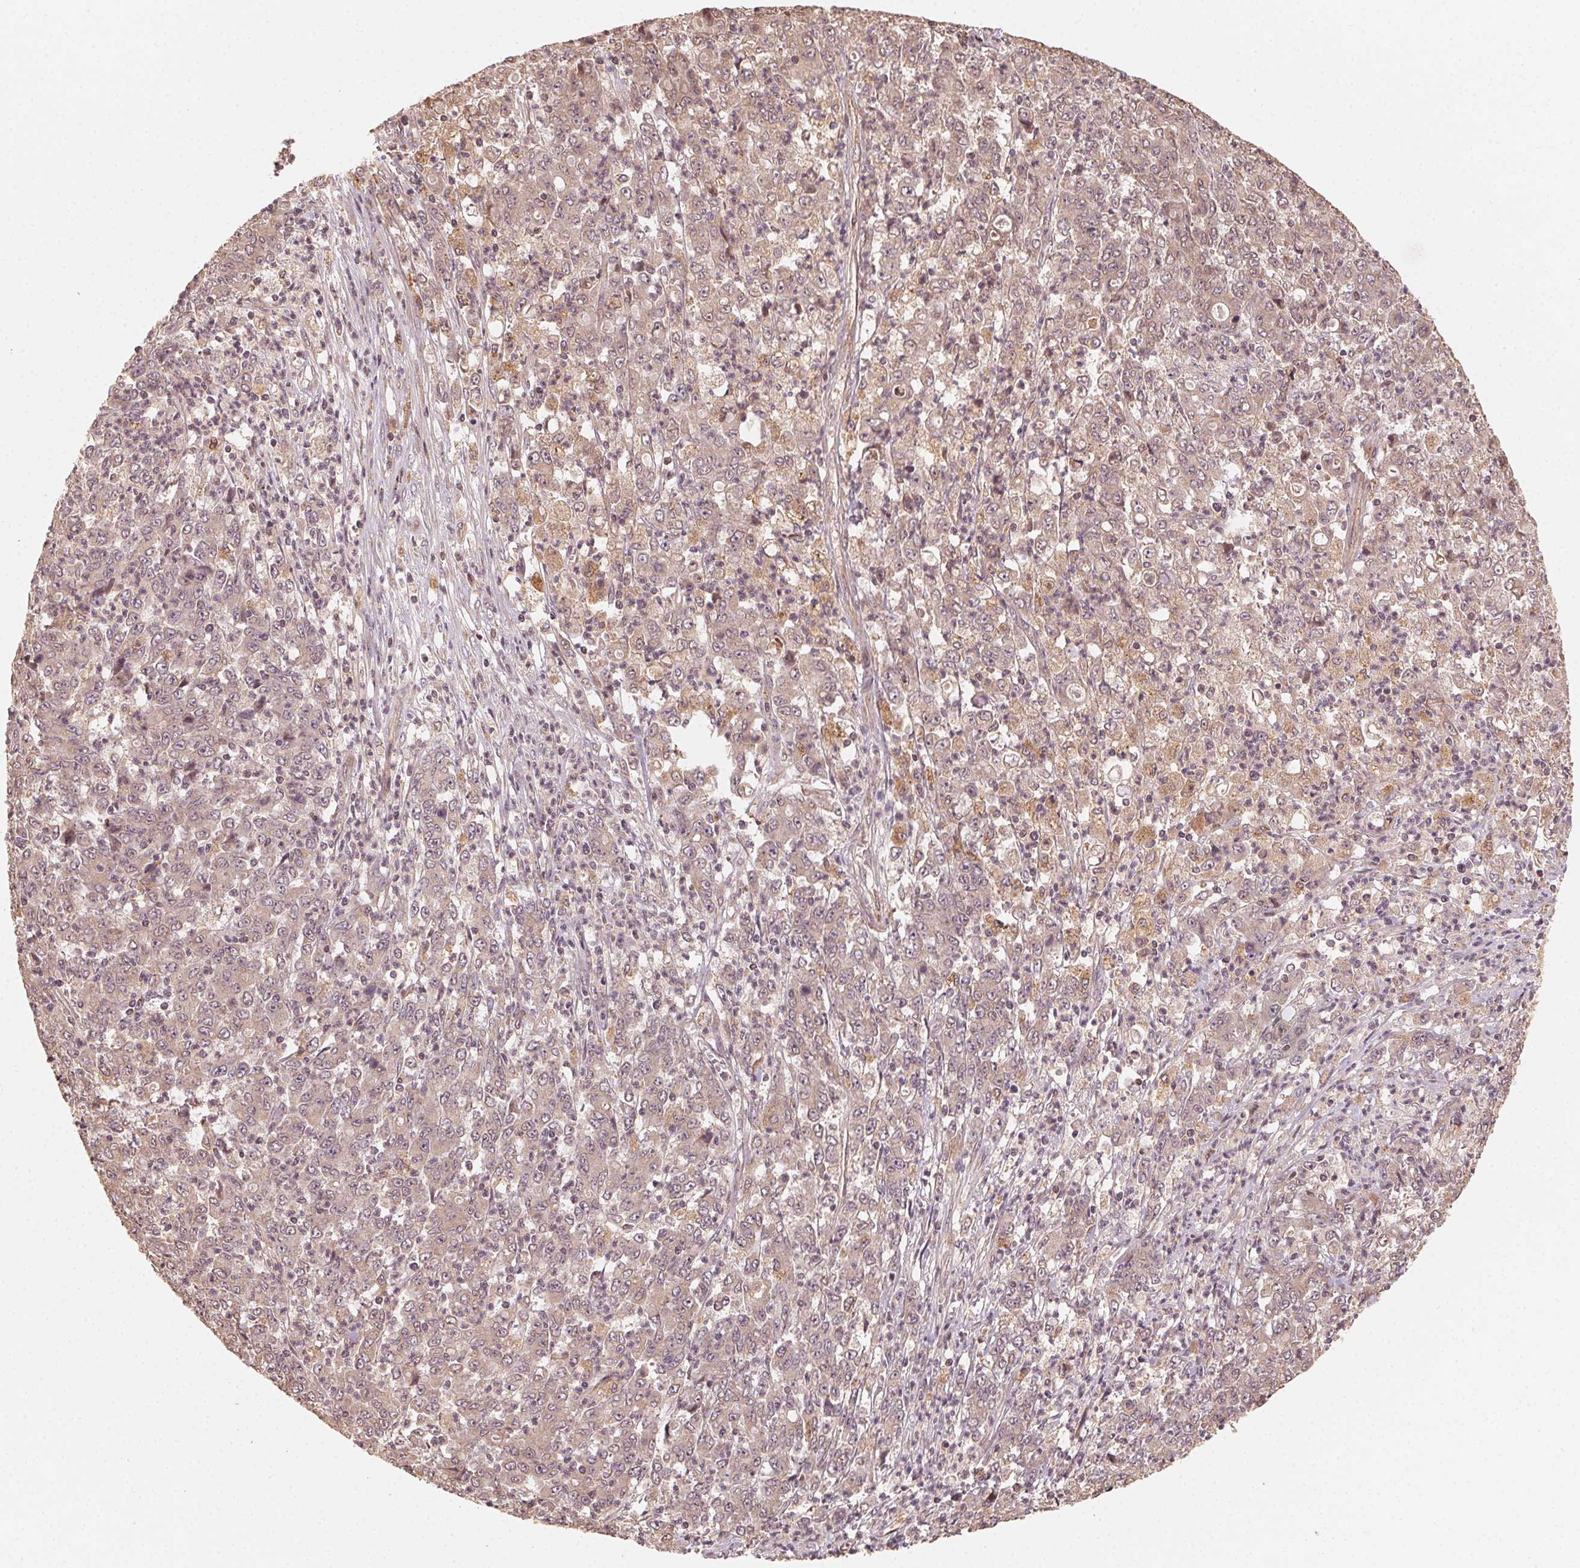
{"staining": {"intensity": "weak", "quantity": ">75%", "location": "cytoplasmic/membranous"}, "tissue": "stomach cancer", "cell_type": "Tumor cells", "image_type": "cancer", "snomed": [{"axis": "morphology", "description": "Adenocarcinoma, NOS"}, {"axis": "topography", "description": "Stomach, lower"}], "caption": "Immunohistochemical staining of adenocarcinoma (stomach) displays low levels of weak cytoplasmic/membranous staining in approximately >75% of tumor cells. (DAB IHC, brown staining for protein, blue staining for nuclei).", "gene": "WBP2", "patient": {"sex": "female", "age": 71}}